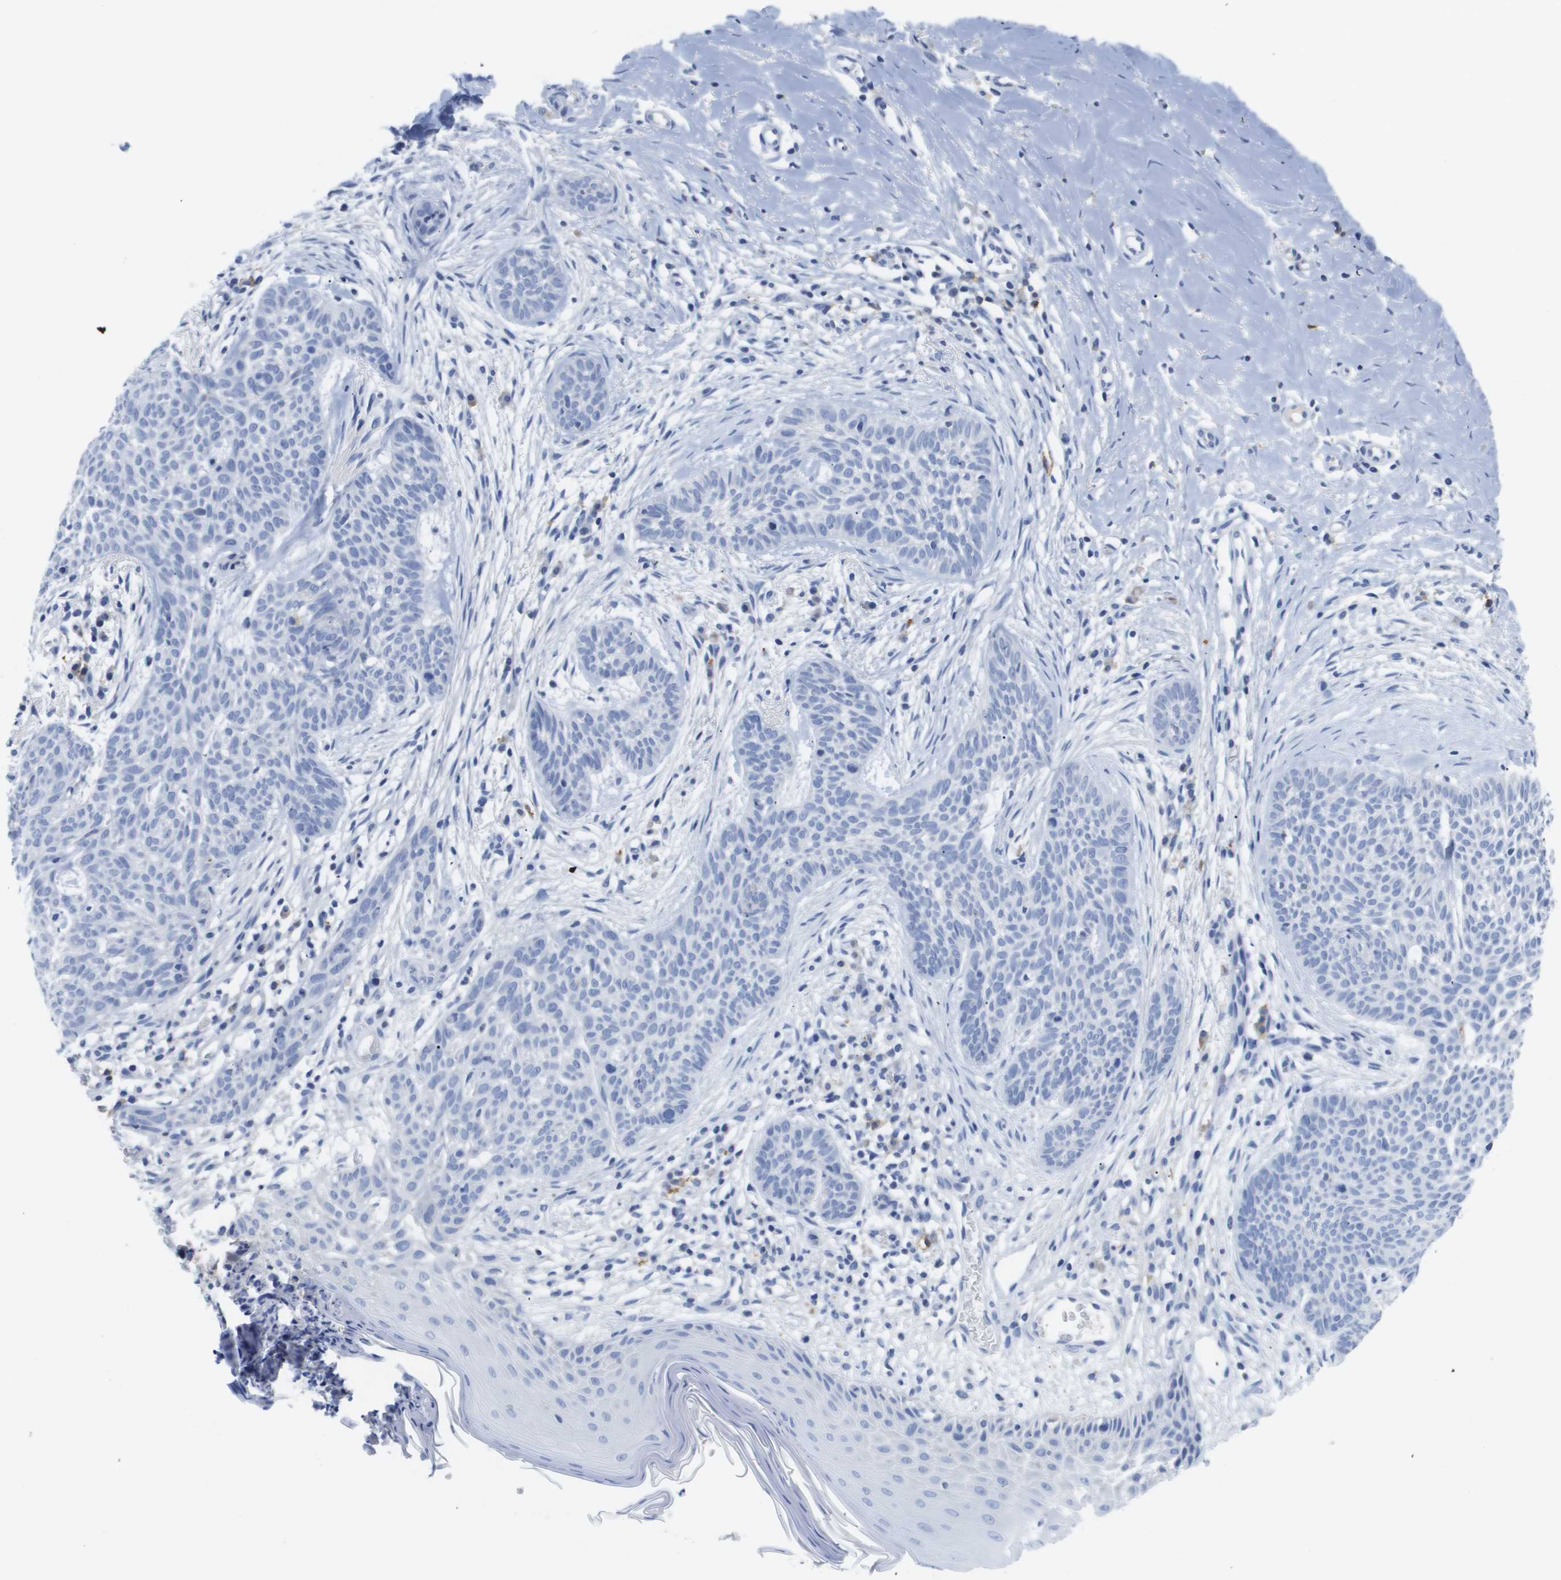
{"staining": {"intensity": "negative", "quantity": "none", "location": "none"}, "tissue": "skin cancer", "cell_type": "Tumor cells", "image_type": "cancer", "snomed": [{"axis": "morphology", "description": "Basal cell carcinoma"}, {"axis": "topography", "description": "Skin"}], "caption": "A photomicrograph of skin cancer (basal cell carcinoma) stained for a protein reveals no brown staining in tumor cells. Brightfield microscopy of immunohistochemistry (IHC) stained with DAB (brown) and hematoxylin (blue), captured at high magnification.", "gene": "MS4A1", "patient": {"sex": "female", "age": 59}}